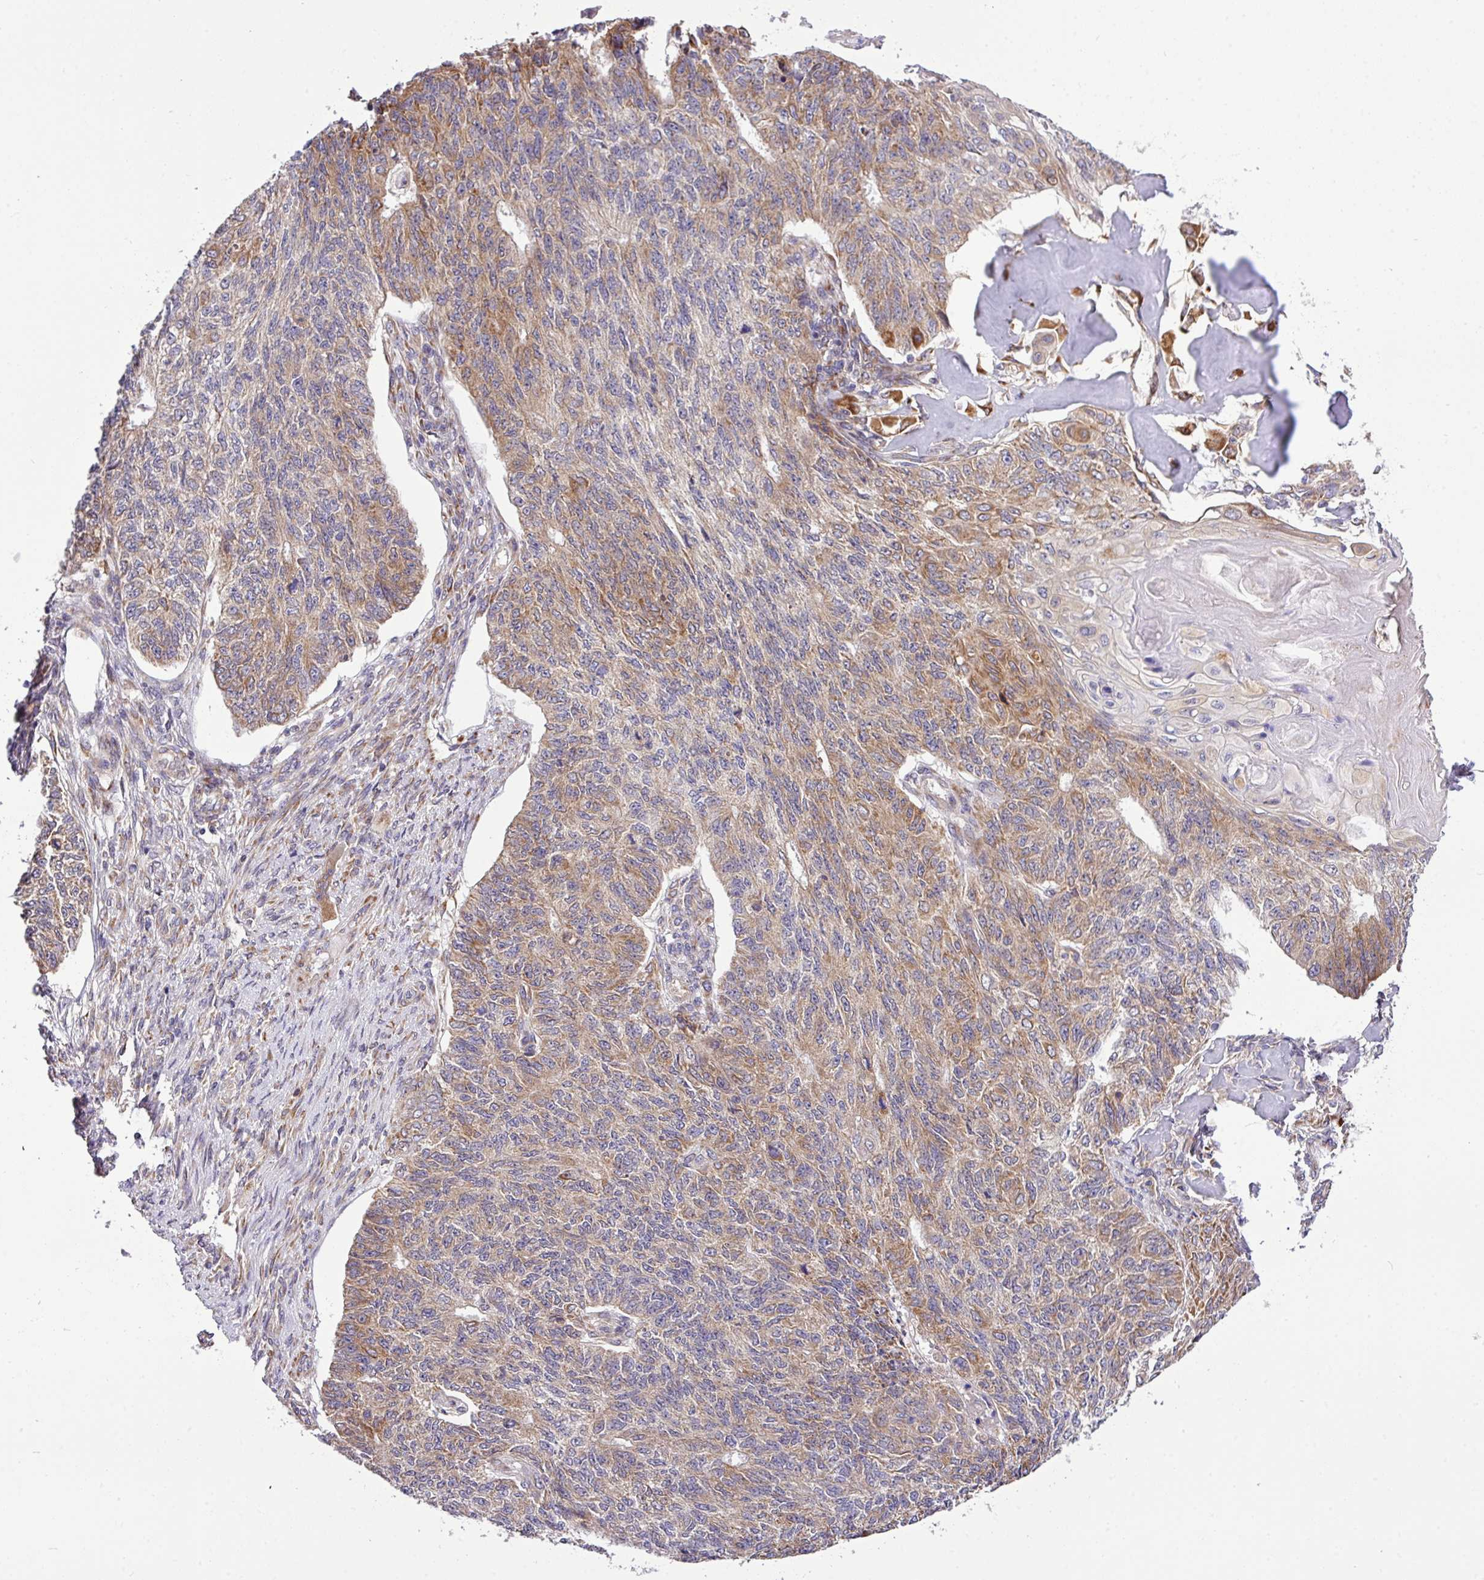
{"staining": {"intensity": "moderate", "quantity": ">75%", "location": "cytoplasmic/membranous"}, "tissue": "endometrial cancer", "cell_type": "Tumor cells", "image_type": "cancer", "snomed": [{"axis": "morphology", "description": "Adenocarcinoma, NOS"}, {"axis": "topography", "description": "Endometrium"}], "caption": "Brown immunohistochemical staining in endometrial cancer displays moderate cytoplasmic/membranous positivity in approximately >75% of tumor cells. (DAB (3,3'-diaminobenzidine) = brown stain, brightfield microscopy at high magnification).", "gene": "TM2D2", "patient": {"sex": "female", "age": 32}}